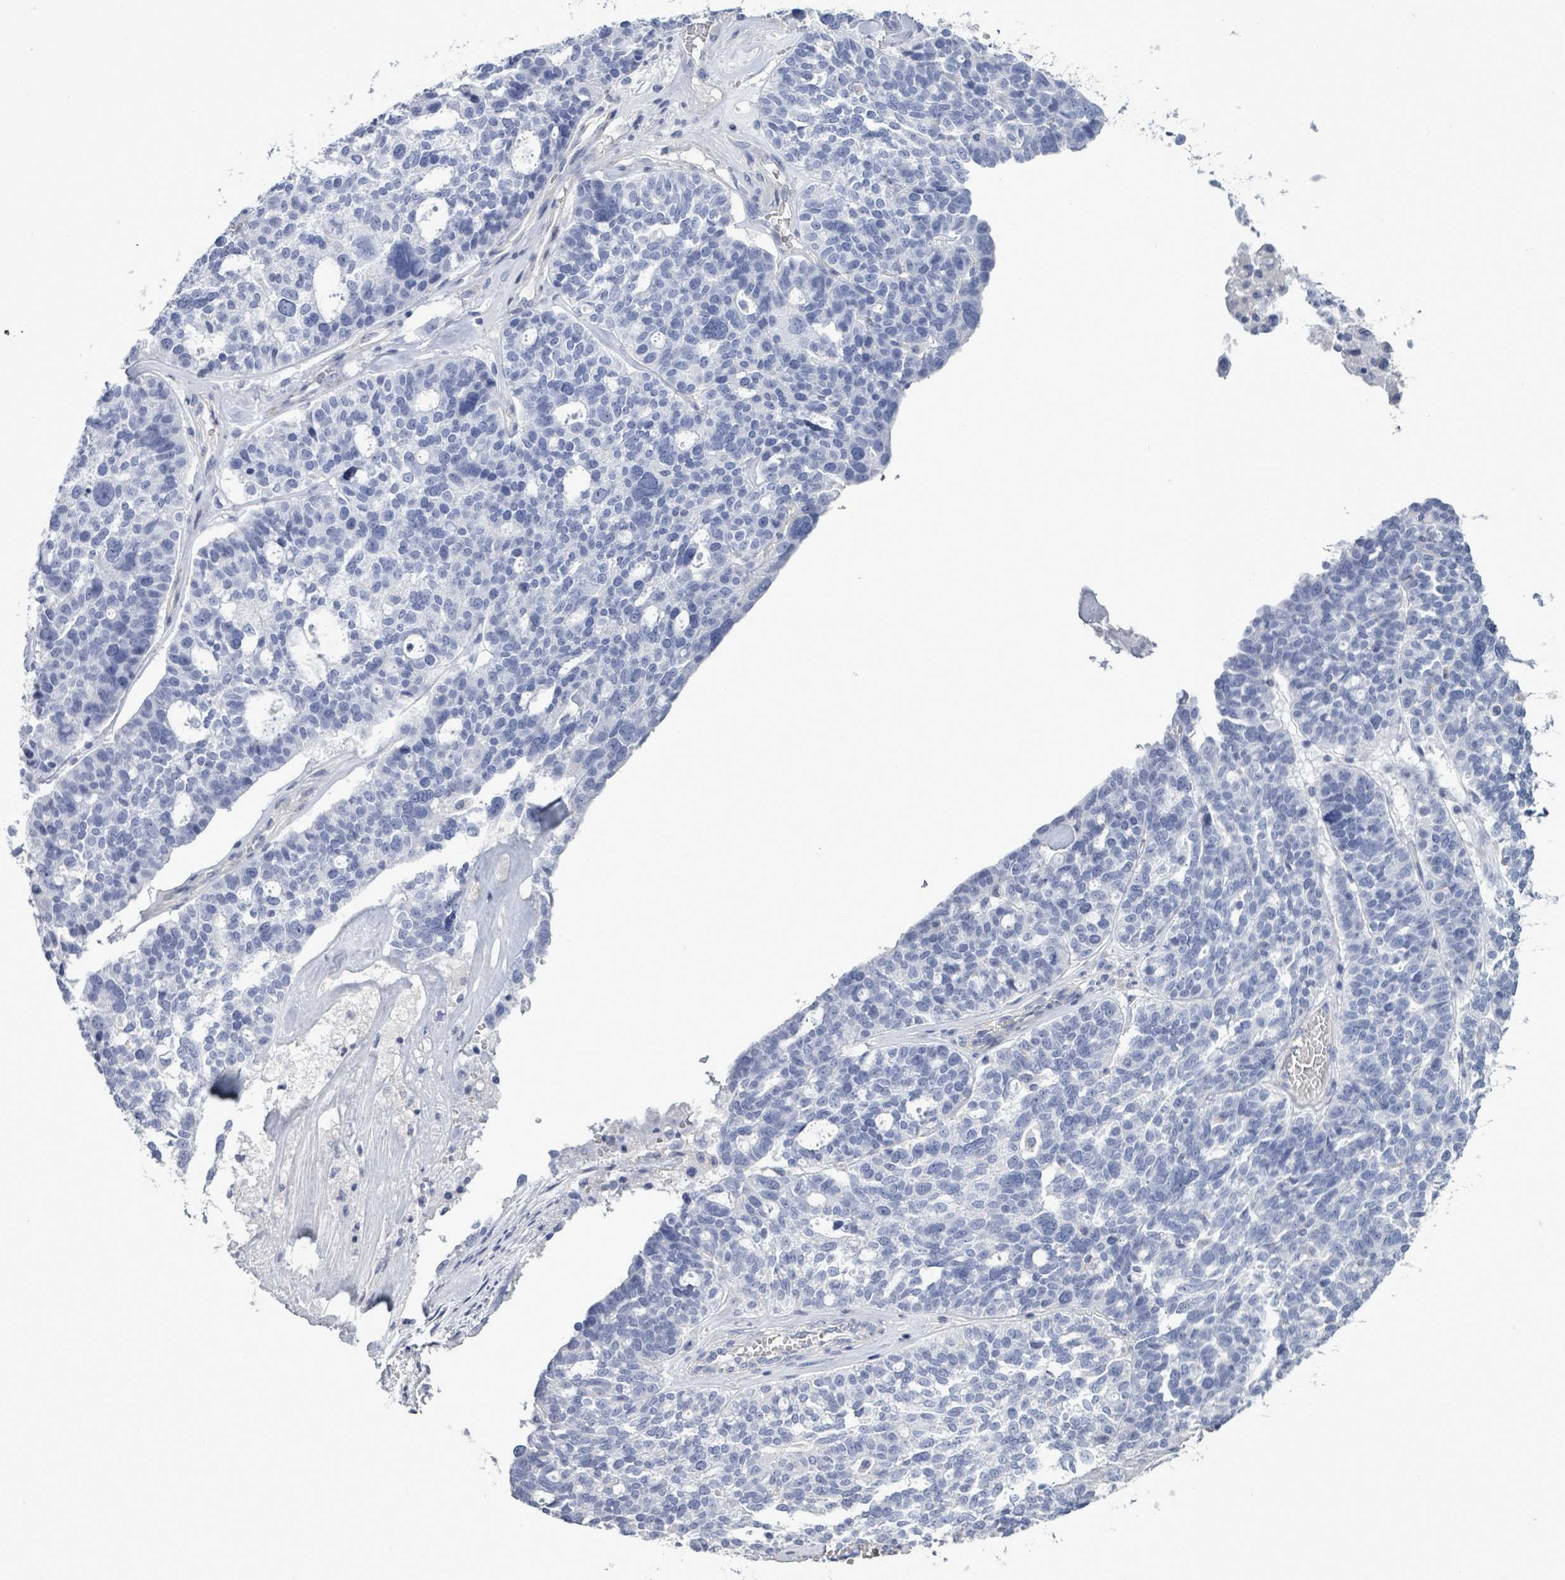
{"staining": {"intensity": "negative", "quantity": "none", "location": "none"}, "tissue": "ovarian cancer", "cell_type": "Tumor cells", "image_type": "cancer", "snomed": [{"axis": "morphology", "description": "Cystadenocarcinoma, serous, NOS"}, {"axis": "topography", "description": "Ovary"}], "caption": "Immunohistochemistry of human ovarian serous cystadenocarcinoma shows no expression in tumor cells. The staining is performed using DAB (3,3'-diaminobenzidine) brown chromogen with nuclei counter-stained in using hematoxylin.", "gene": "CT45A5", "patient": {"sex": "female", "age": 59}}